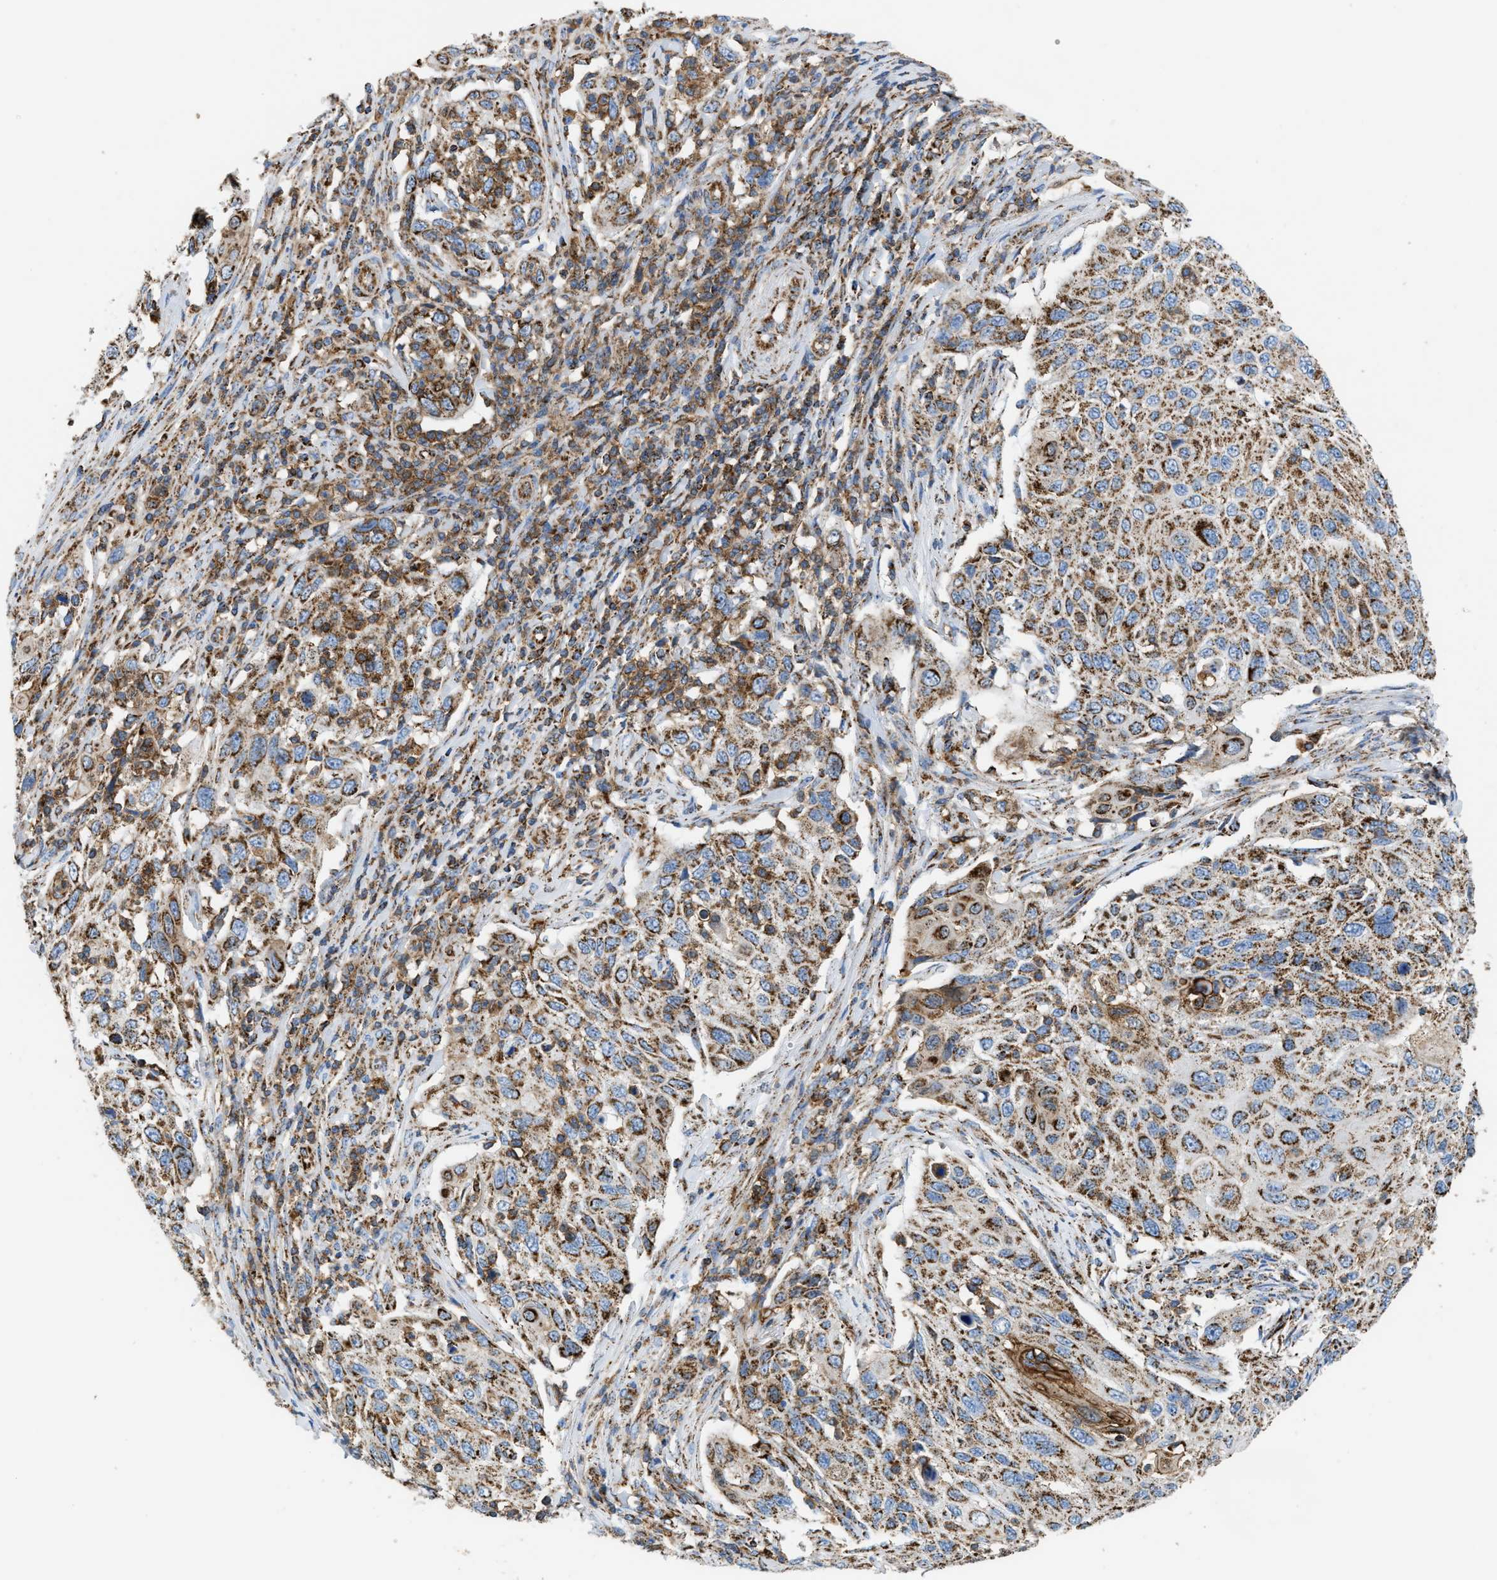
{"staining": {"intensity": "moderate", "quantity": ">75%", "location": "cytoplasmic/membranous"}, "tissue": "cervical cancer", "cell_type": "Tumor cells", "image_type": "cancer", "snomed": [{"axis": "morphology", "description": "Squamous cell carcinoma, NOS"}, {"axis": "topography", "description": "Cervix"}], "caption": "Squamous cell carcinoma (cervical) stained with a protein marker exhibits moderate staining in tumor cells.", "gene": "ECHS1", "patient": {"sex": "female", "age": 70}}